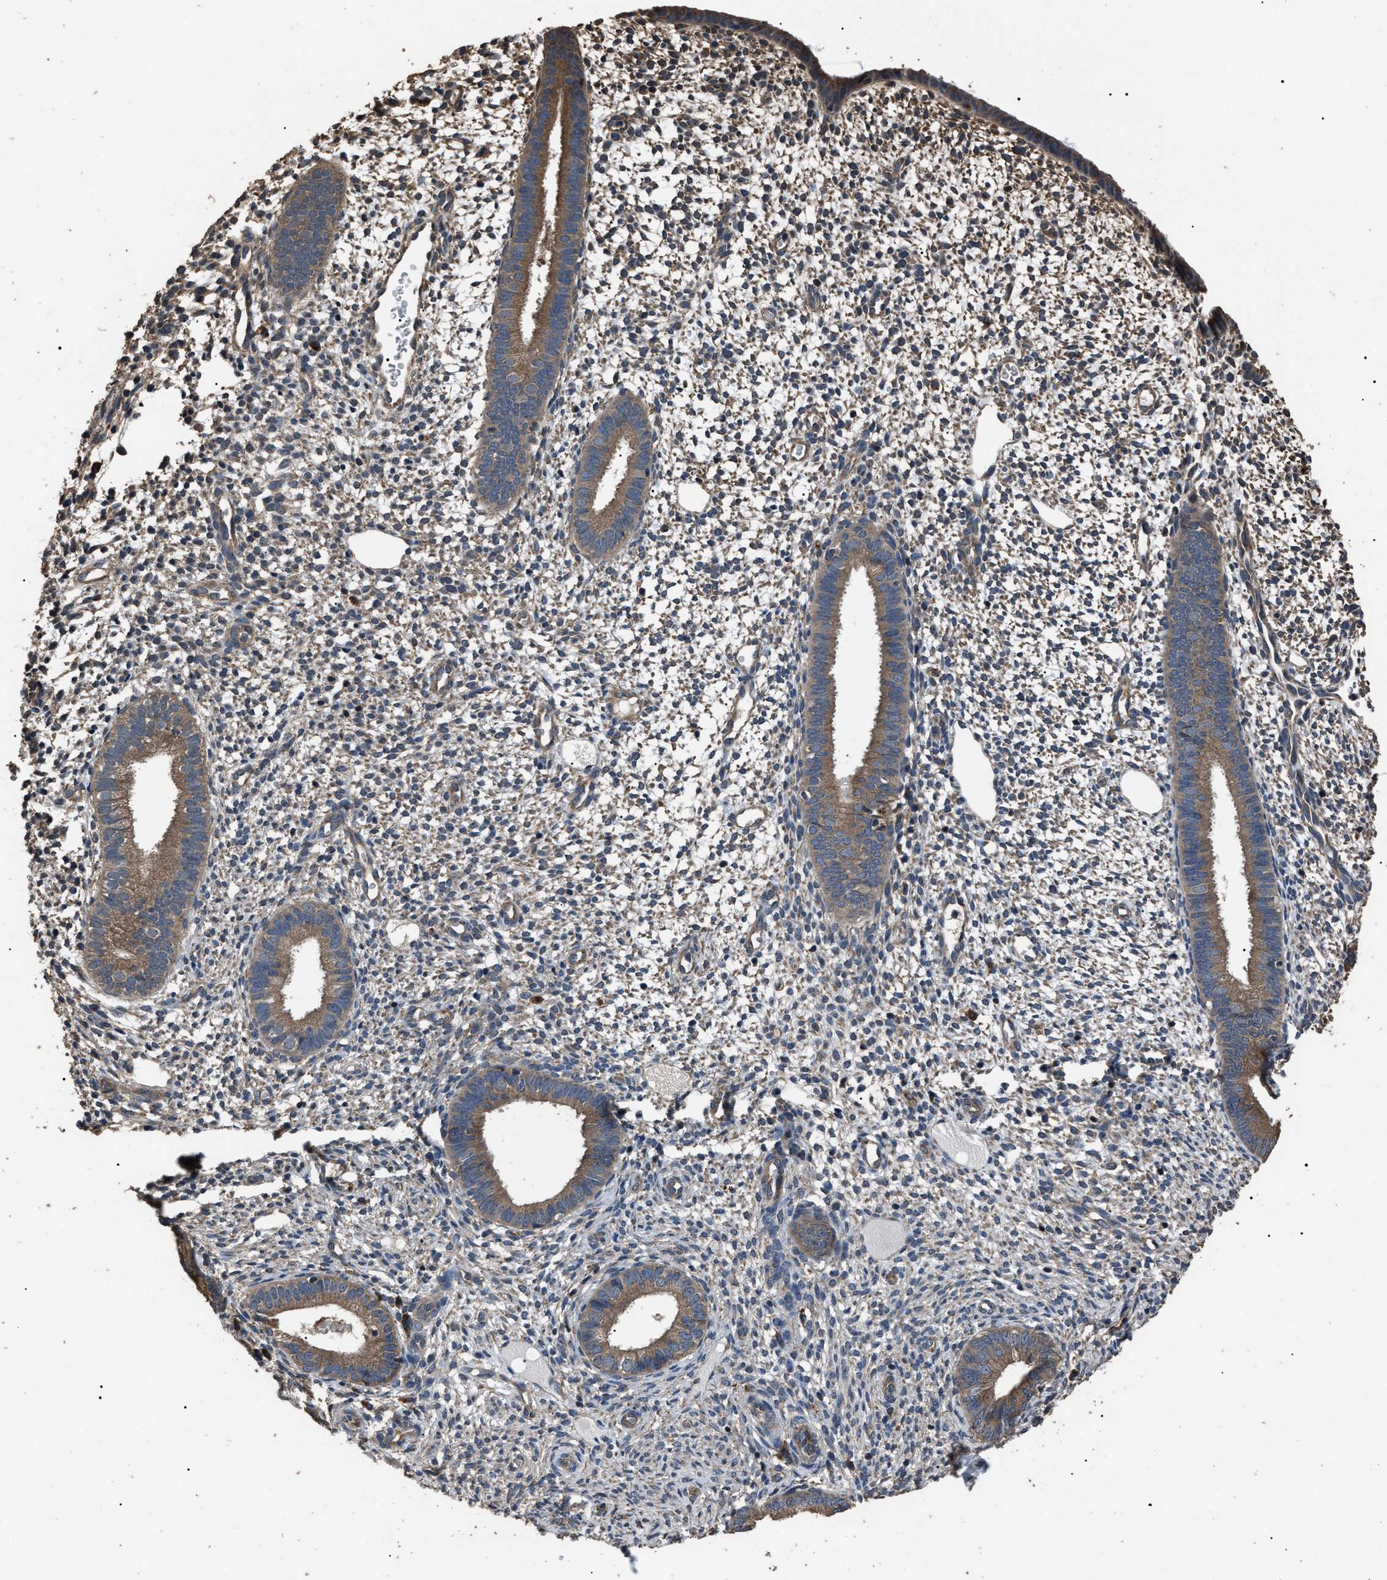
{"staining": {"intensity": "weak", "quantity": "<25%", "location": "cytoplasmic/membranous"}, "tissue": "endometrium", "cell_type": "Cells in endometrial stroma", "image_type": "normal", "snomed": [{"axis": "morphology", "description": "Normal tissue, NOS"}, {"axis": "topography", "description": "Endometrium"}], "caption": "IHC image of unremarkable endometrium stained for a protein (brown), which demonstrates no positivity in cells in endometrial stroma. (Stains: DAB immunohistochemistry with hematoxylin counter stain, Microscopy: brightfield microscopy at high magnification).", "gene": "RNF216", "patient": {"sex": "female", "age": 46}}